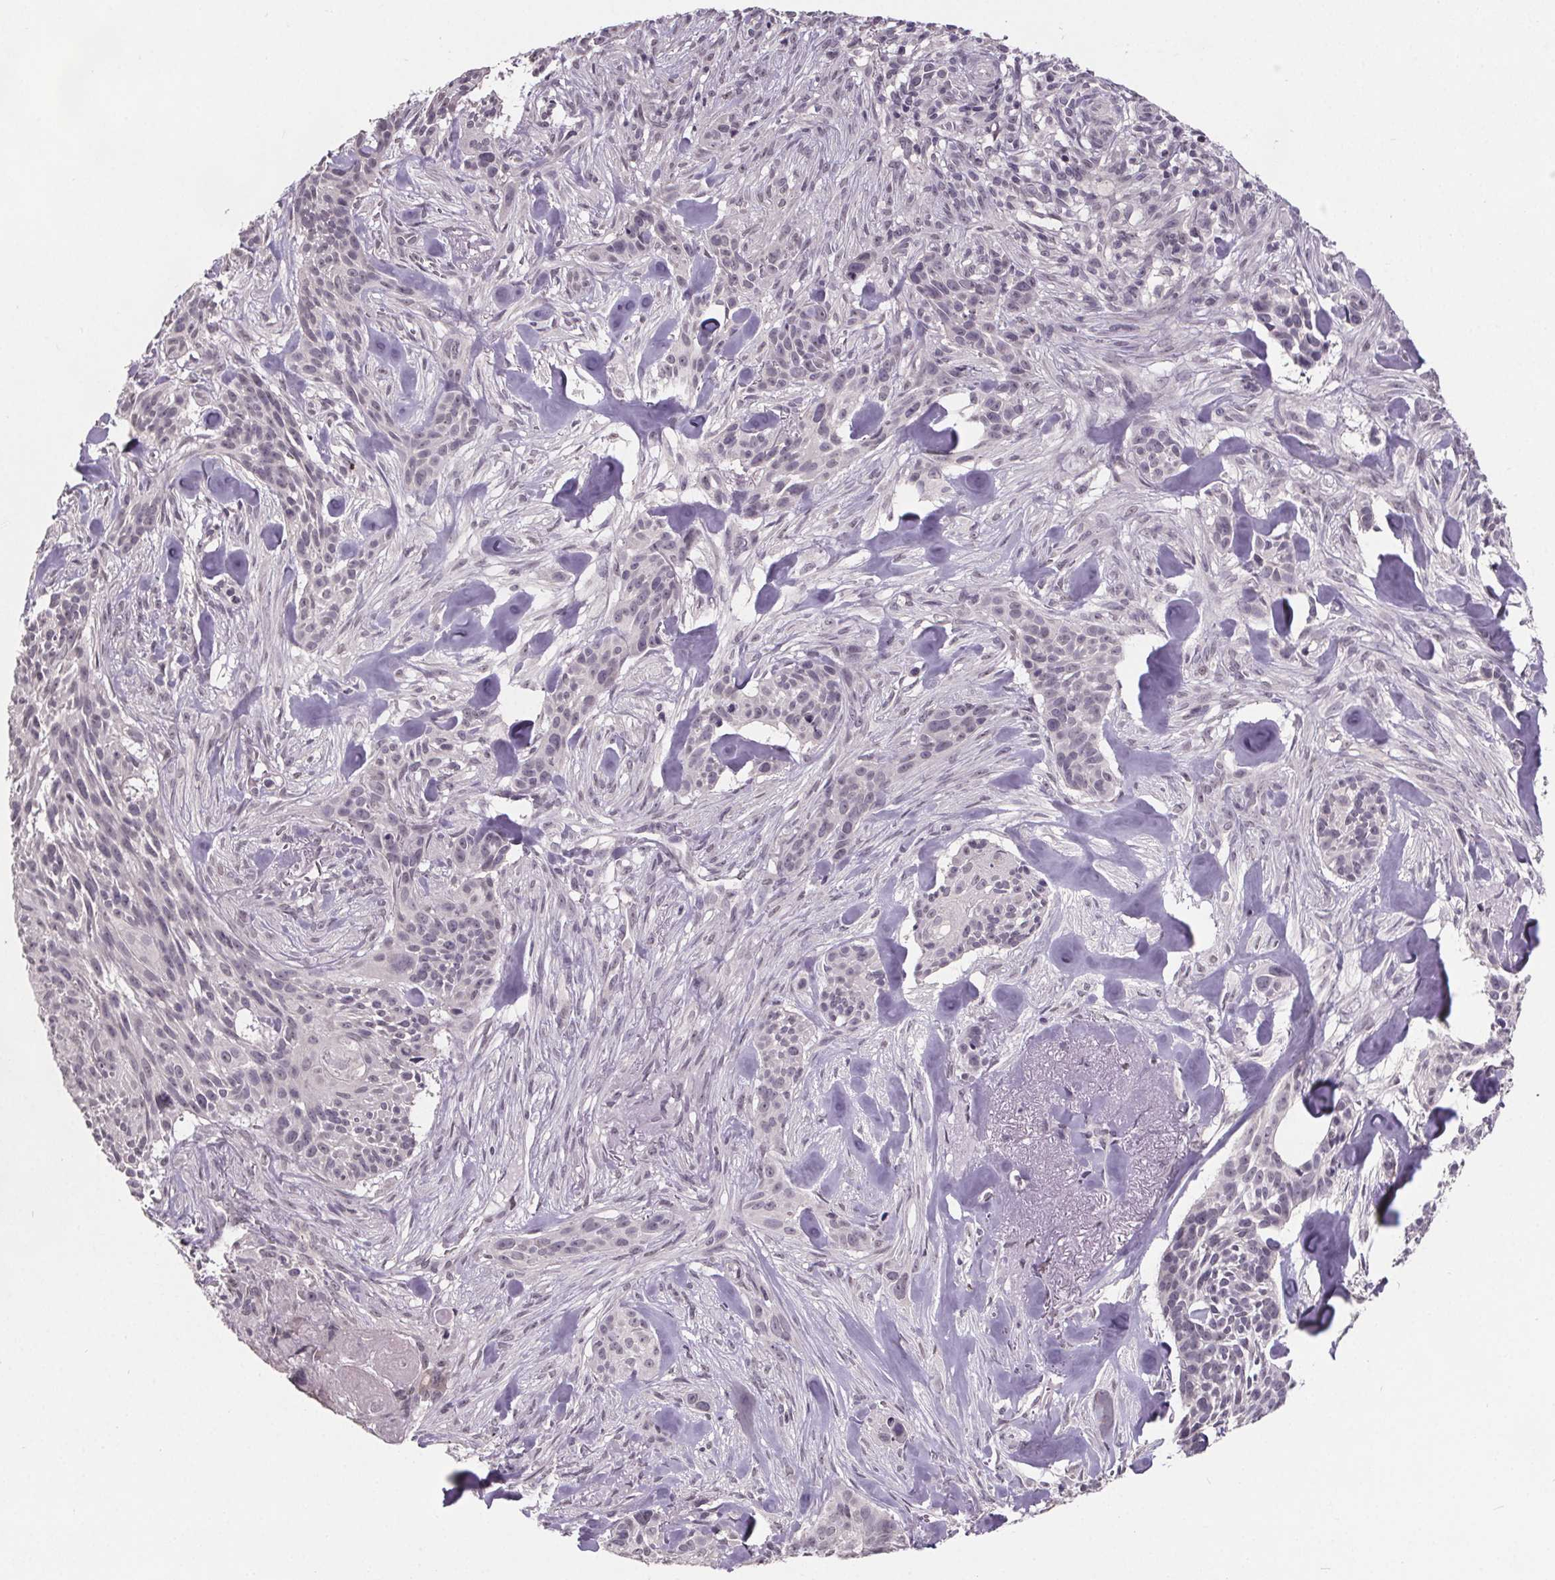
{"staining": {"intensity": "negative", "quantity": "none", "location": "none"}, "tissue": "skin cancer", "cell_type": "Tumor cells", "image_type": "cancer", "snomed": [{"axis": "morphology", "description": "Basal cell carcinoma"}, {"axis": "topography", "description": "Skin"}], "caption": "The immunohistochemistry (IHC) histopathology image has no significant staining in tumor cells of basal cell carcinoma (skin) tissue.", "gene": "NKX6-1", "patient": {"sex": "male", "age": 87}}